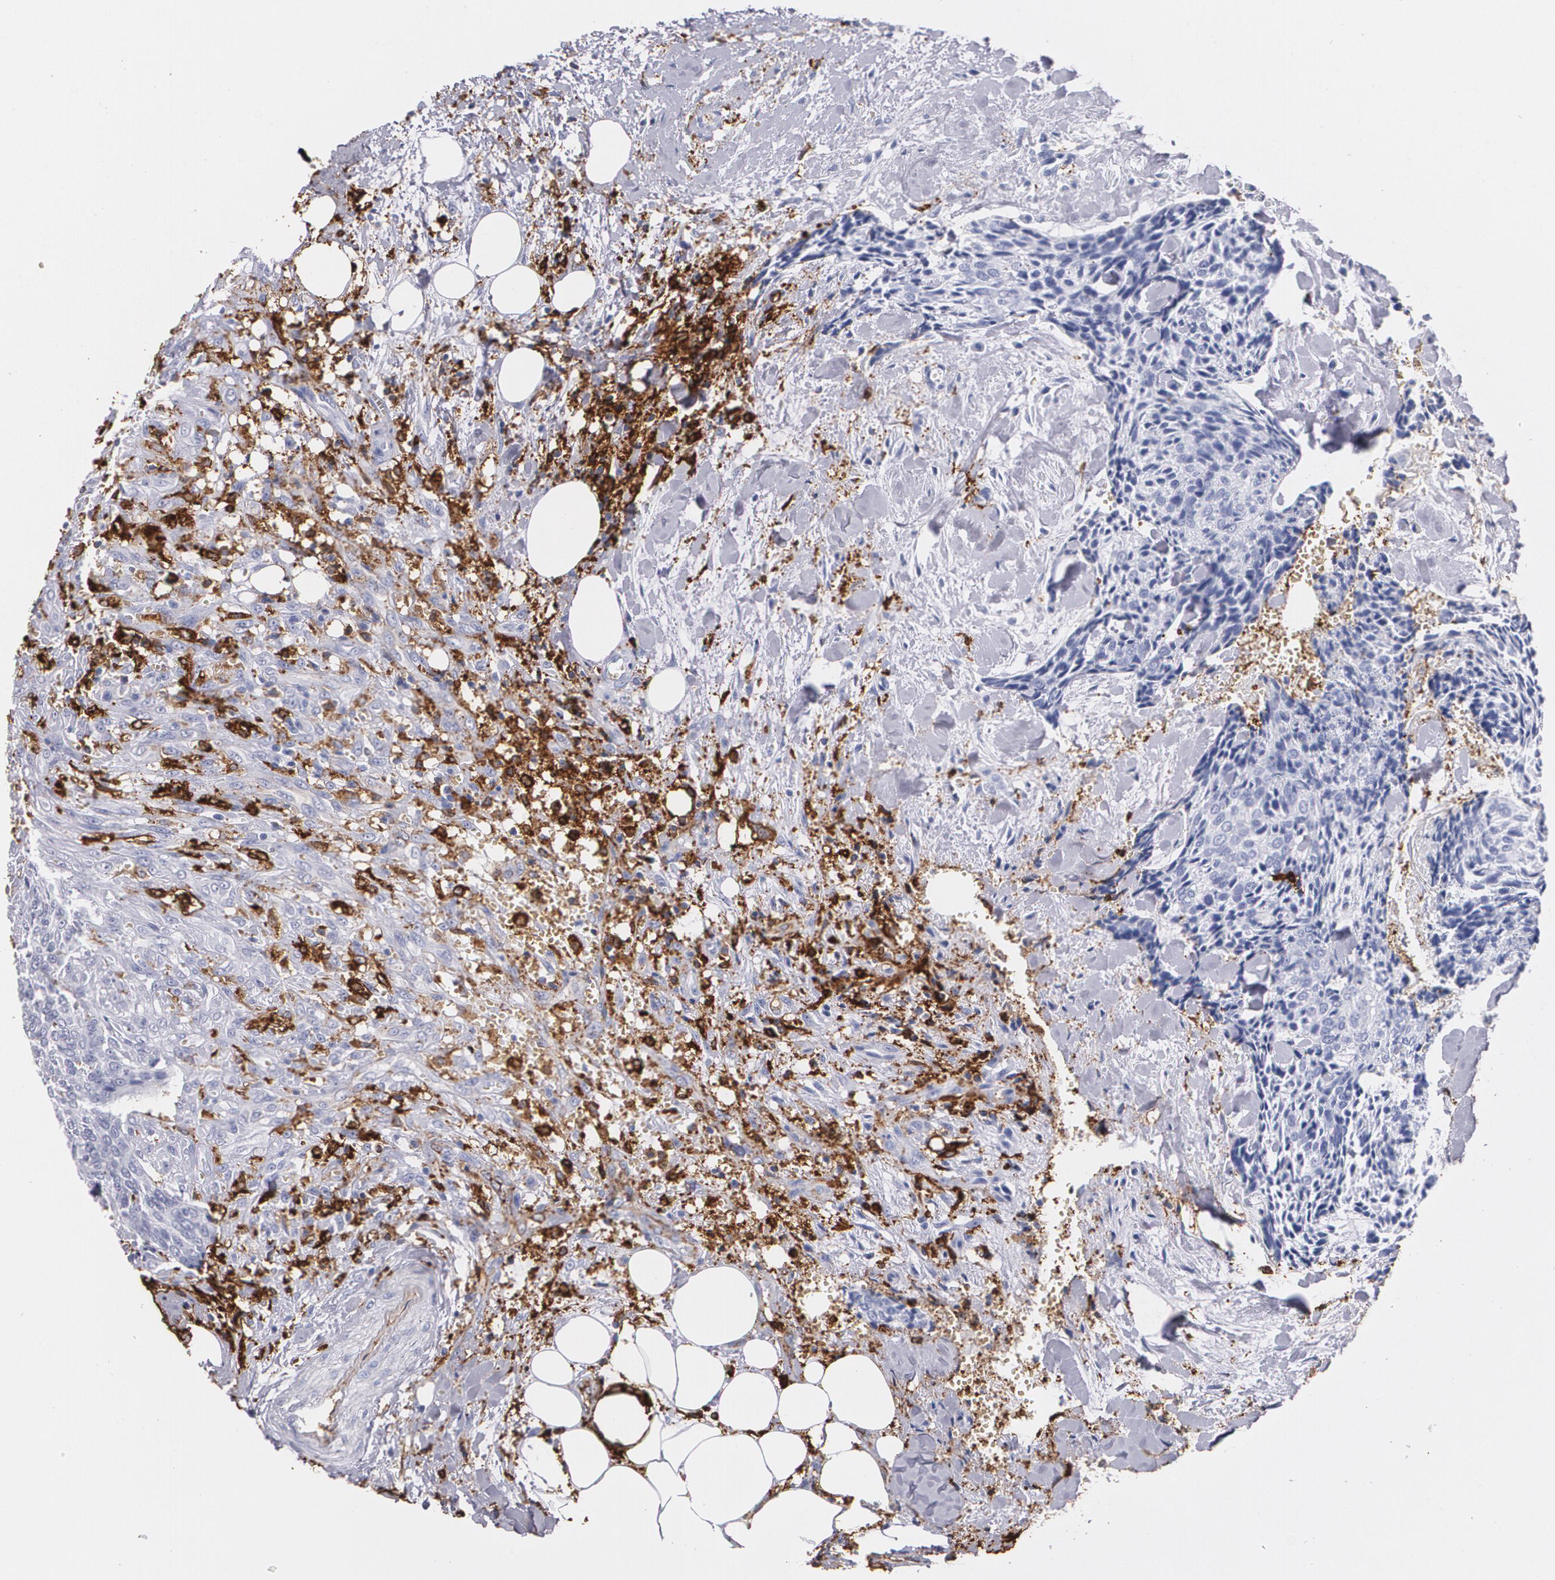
{"staining": {"intensity": "negative", "quantity": "none", "location": "none"}, "tissue": "head and neck cancer", "cell_type": "Tumor cells", "image_type": "cancer", "snomed": [{"axis": "morphology", "description": "Squamous cell carcinoma, NOS"}, {"axis": "topography", "description": "Salivary gland"}, {"axis": "topography", "description": "Head-Neck"}], "caption": "Immunohistochemistry micrograph of human head and neck squamous cell carcinoma stained for a protein (brown), which demonstrates no staining in tumor cells.", "gene": "HLA-DRA", "patient": {"sex": "male", "age": 70}}